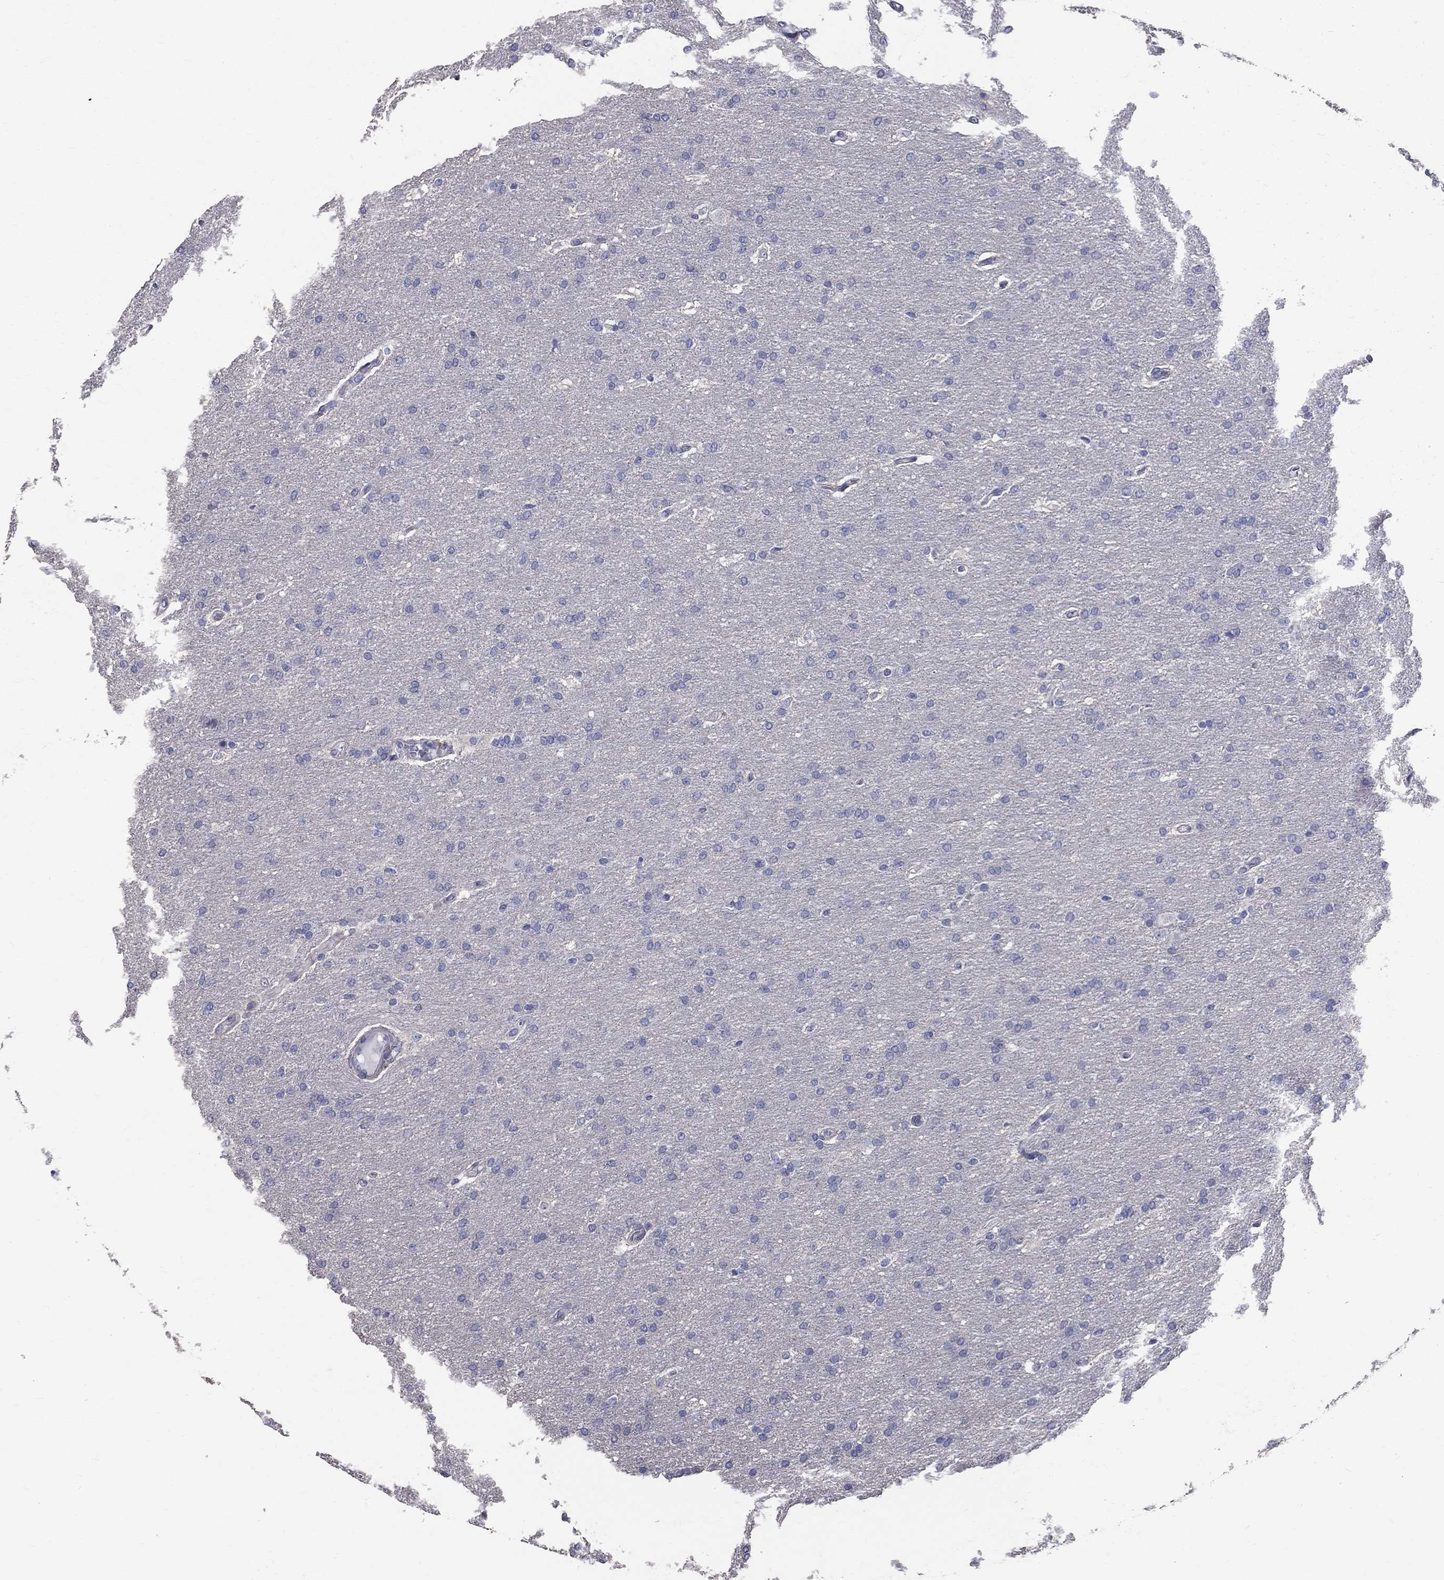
{"staining": {"intensity": "negative", "quantity": "none", "location": "none"}, "tissue": "glioma", "cell_type": "Tumor cells", "image_type": "cancer", "snomed": [{"axis": "morphology", "description": "Glioma, malignant, Low grade"}, {"axis": "topography", "description": "Brain"}], "caption": "DAB immunohistochemical staining of glioma shows no significant staining in tumor cells. Nuclei are stained in blue.", "gene": "ANXA10", "patient": {"sex": "female", "age": 37}}